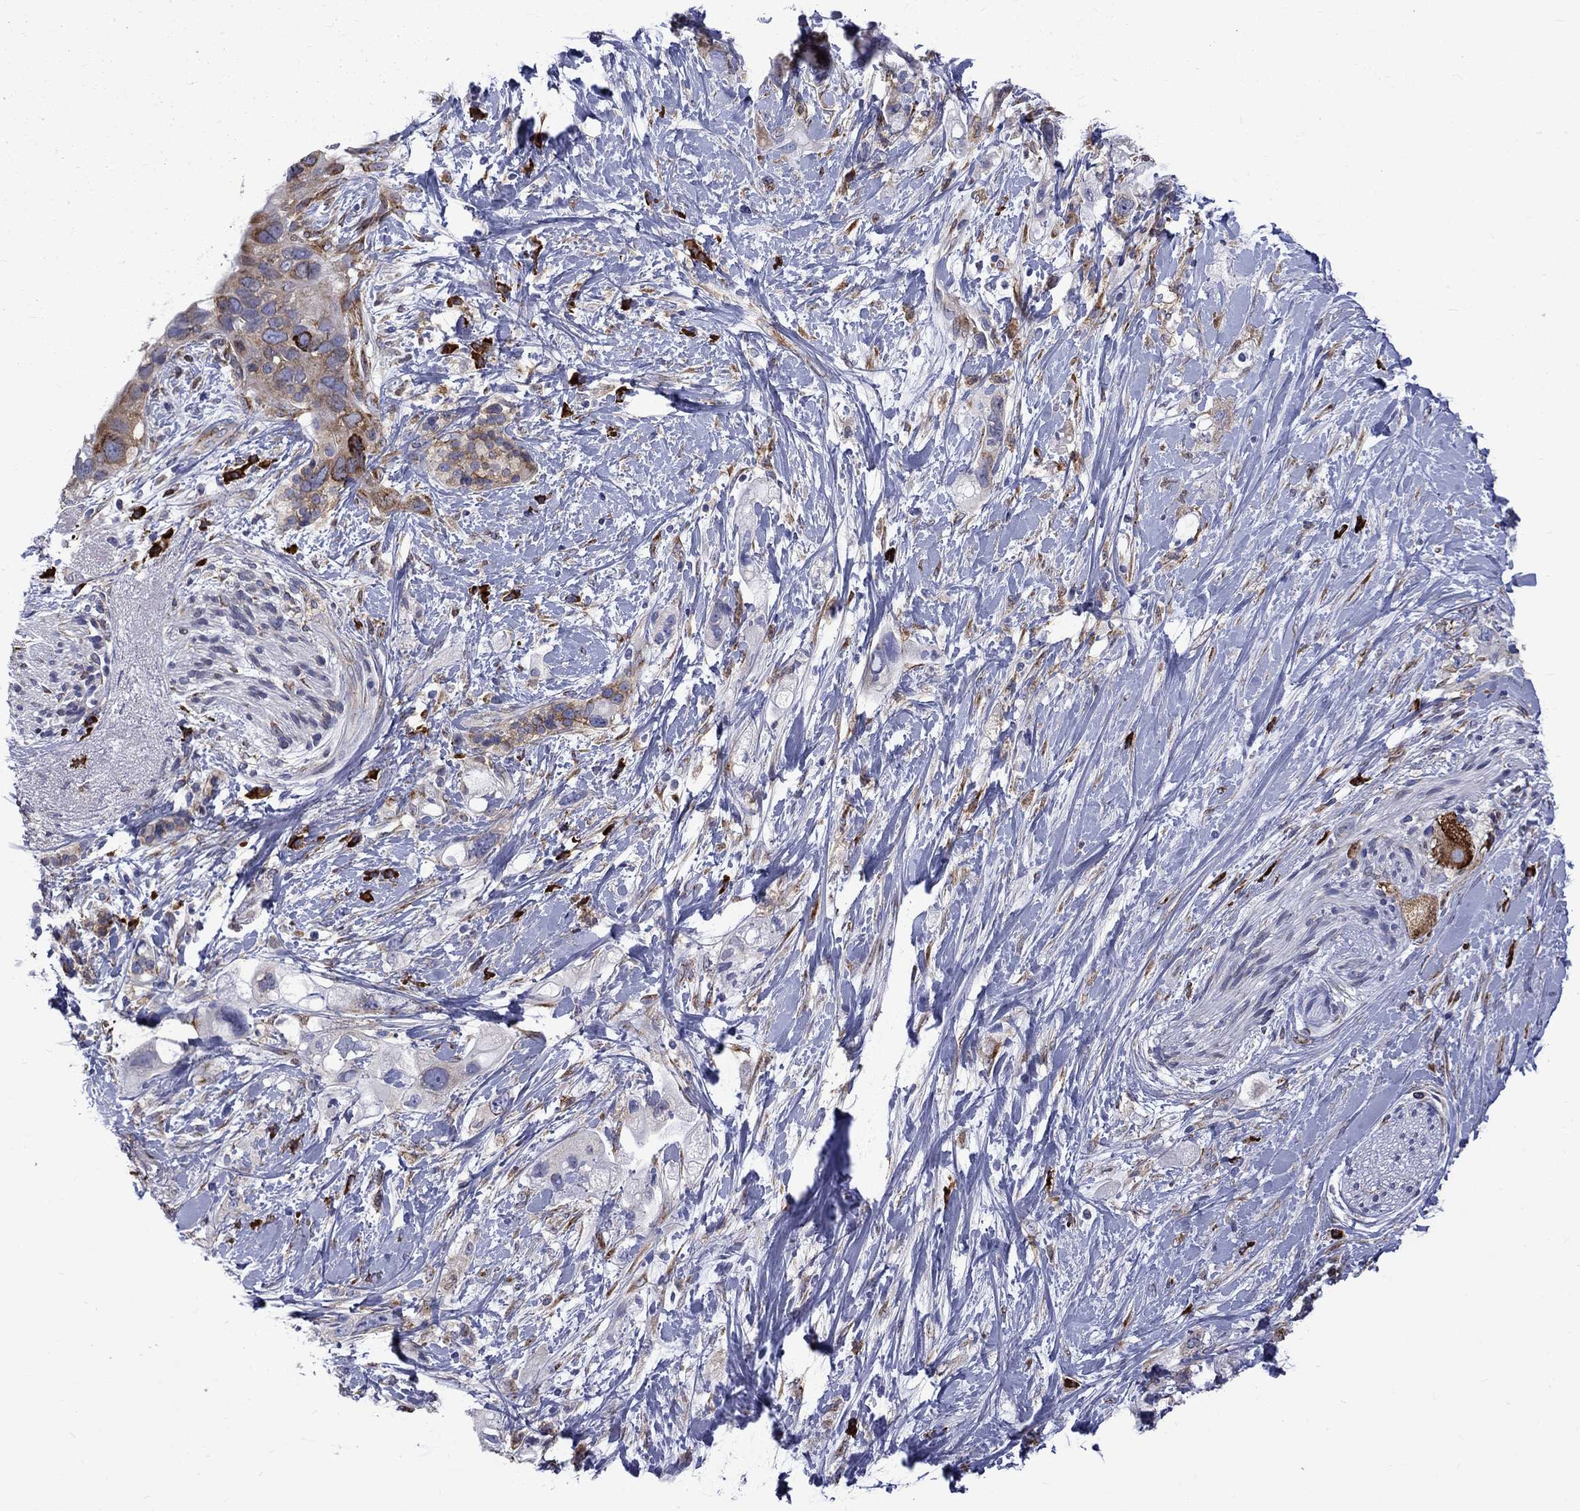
{"staining": {"intensity": "moderate", "quantity": "25%-75%", "location": "cytoplasmic/membranous"}, "tissue": "pancreatic cancer", "cell_type": "Tumor cells", "image_type": "cancer", "snomed": [{"axis": "morphology", "description": "Adenocarcinoma, NOS"}, {"axis": "topography", "description": "Pancreas"}], "caption": "IHC image of adenocarcinoma (pancreatic) stained for a protein (brown), which demonstrates medium levels of moderate cytoplasmic/membranous staining in about 25%-75% of tumor cells.", "gene": "PABPC4", "patient": {"sex": "female", "age": 56}}